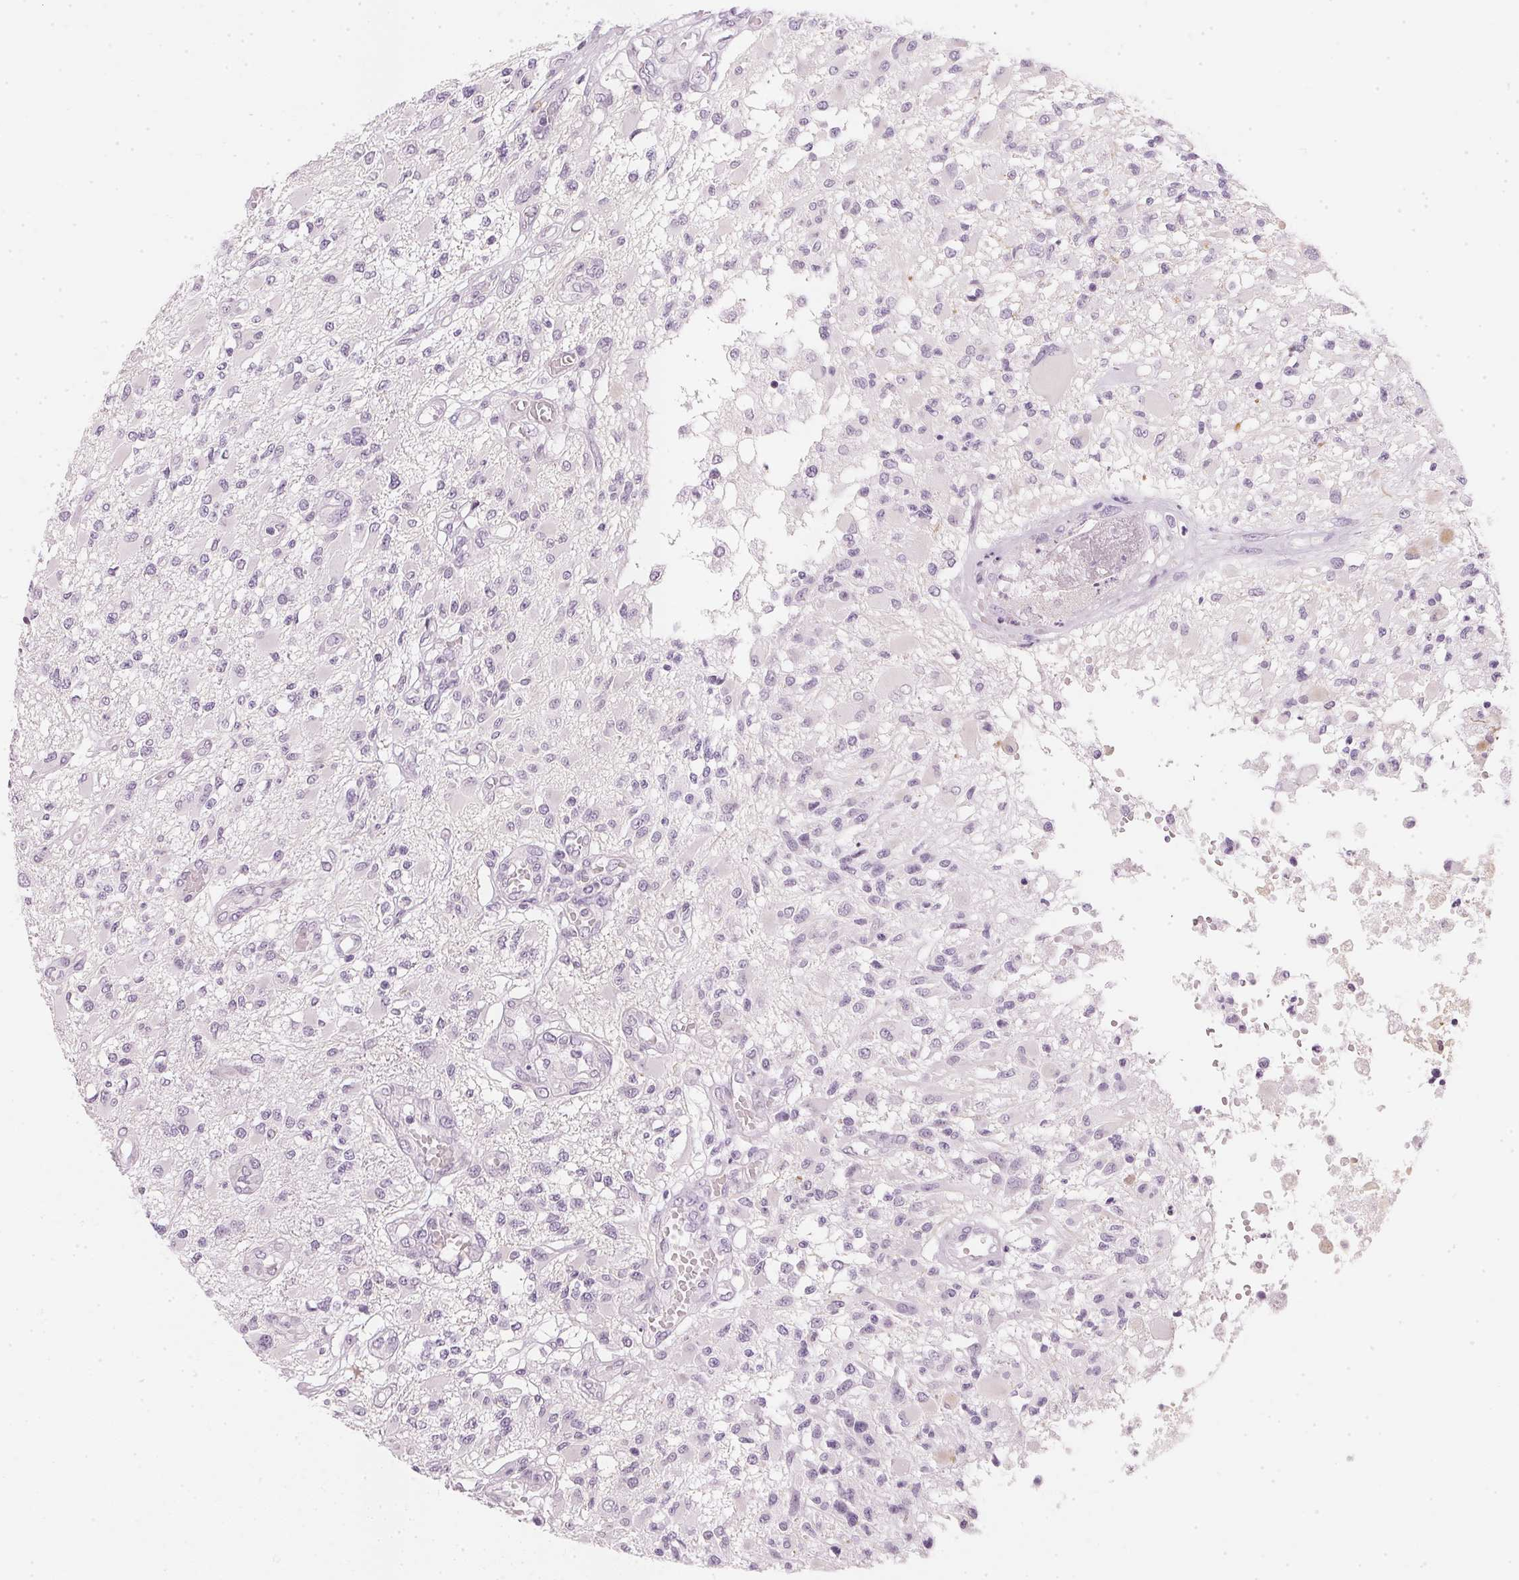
{"staining": {"intensity": "negative", "quantity": "none", "location": "none"}, "tissue": "glioma", "cell_type": "Tumor cells", "image_type": "cancer", "snomed": [{"axis": "morphology", "description": "Glioma, malignant, High grade"}, {"axis": "topography", "description": "Brain"}], "caption": "High magnification brightfield microscopy of malignant glioma (high-grade) stained with DAB (3,3'-diaminobenzidine) (brown) and counterstained with hematoxylin (blue): tumor cells show no significant expression.", "gene": "CHST4", "patient": {"sex": "female", "age": 63}}